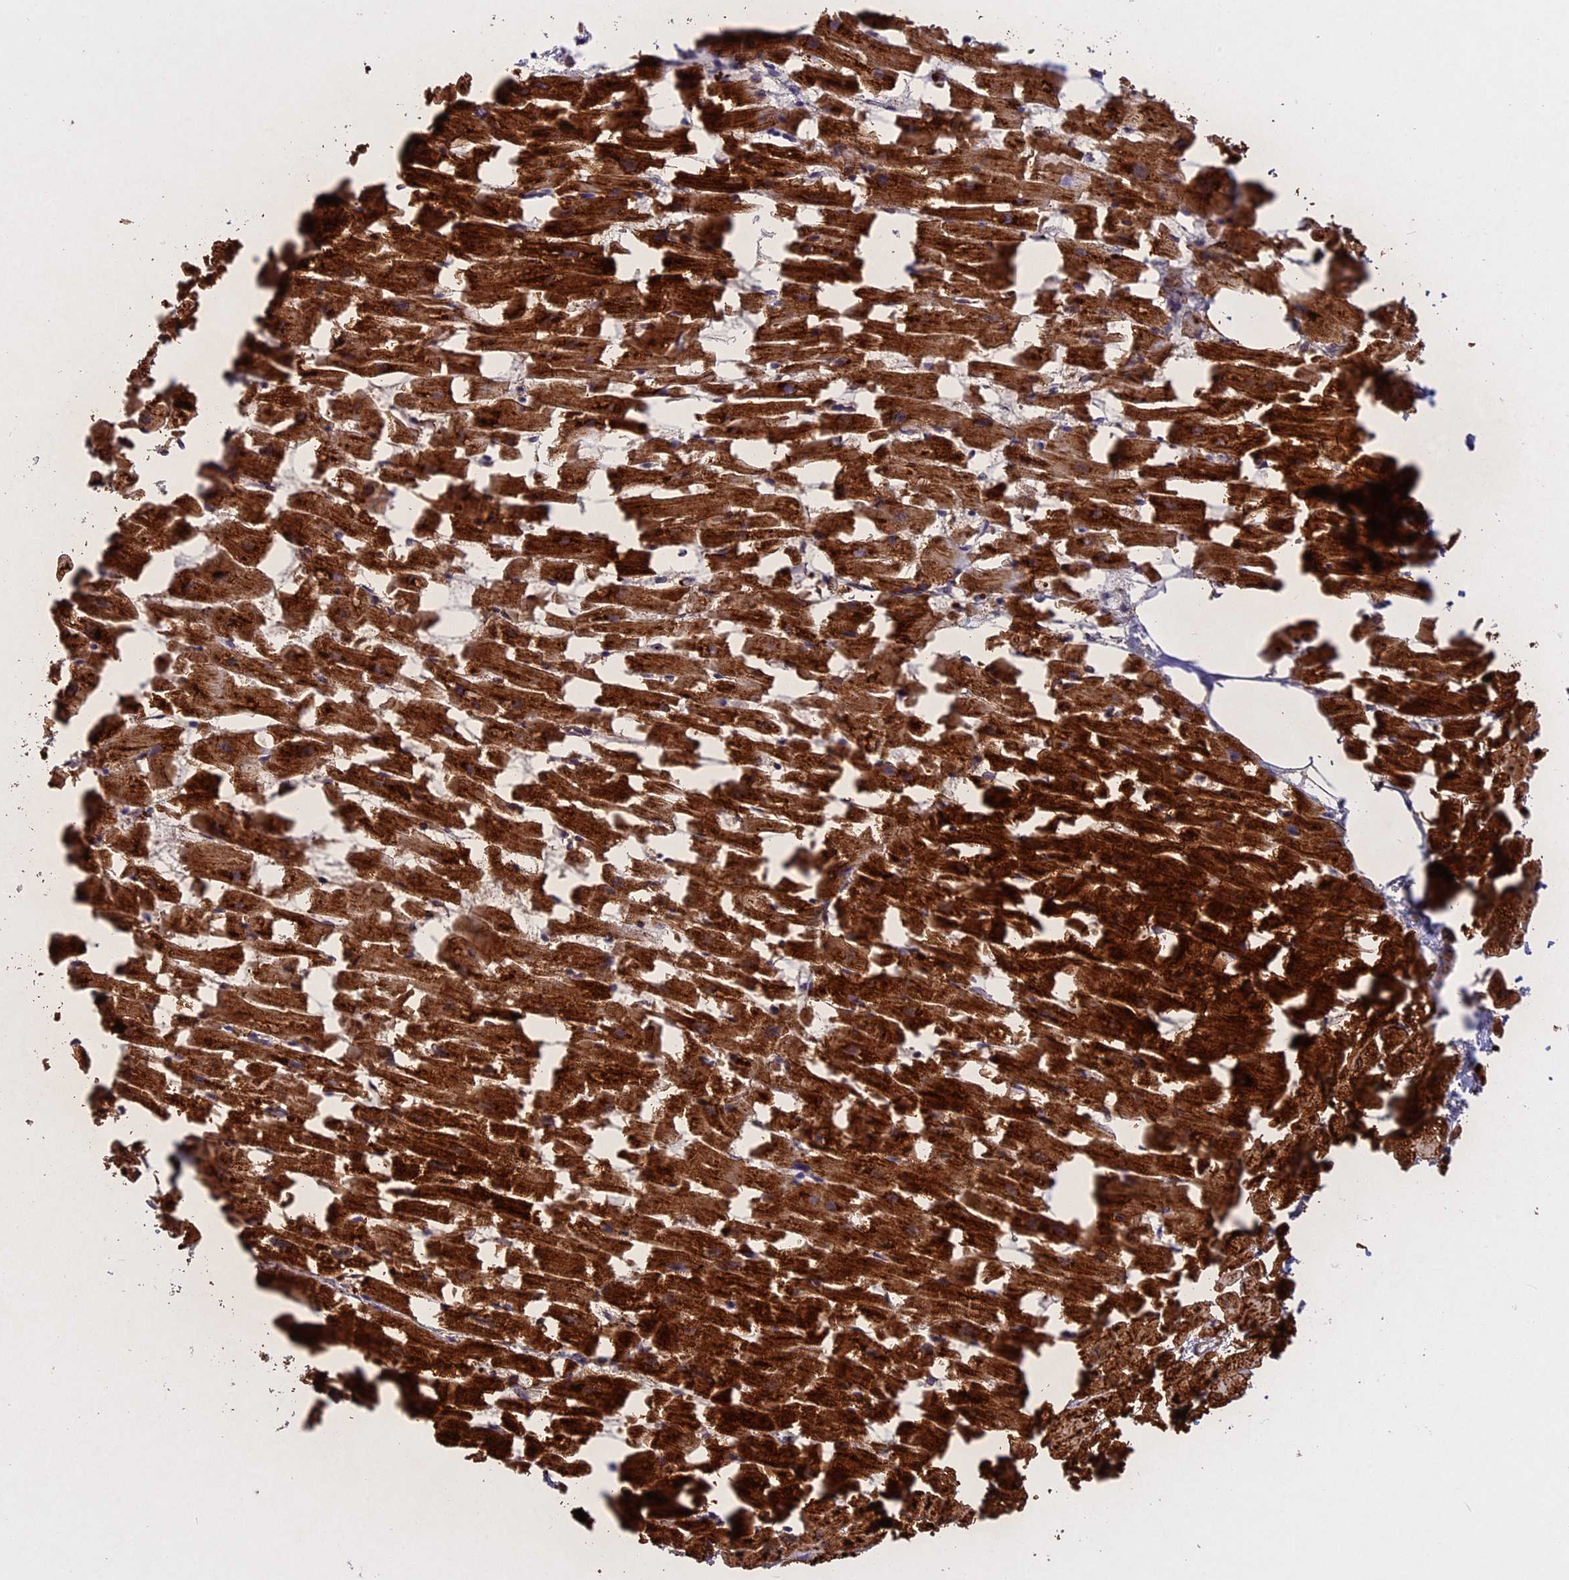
{"staining": {"intensity": "strong", "quantity": ">75%", "location": "cytoplasmic/membranous"}, "tissue": "heart muscle", "cell_type": "Cardiomyocytes", "image_type": "normal", "snomed": [{"axis": "morphology", "description": "Normal tissue, NOS"}, {"axis": "topography", "description": "Heart"}], "caption": "The histopathology image reveals immunohistochemical staining of benign heart muscle. There is strong cytoplasmic/membranous positivity is appreciated in about >75% of cardiomyocytes.", "gene": "UQCRB", "patient": {"sex": "female", "age": 64}}